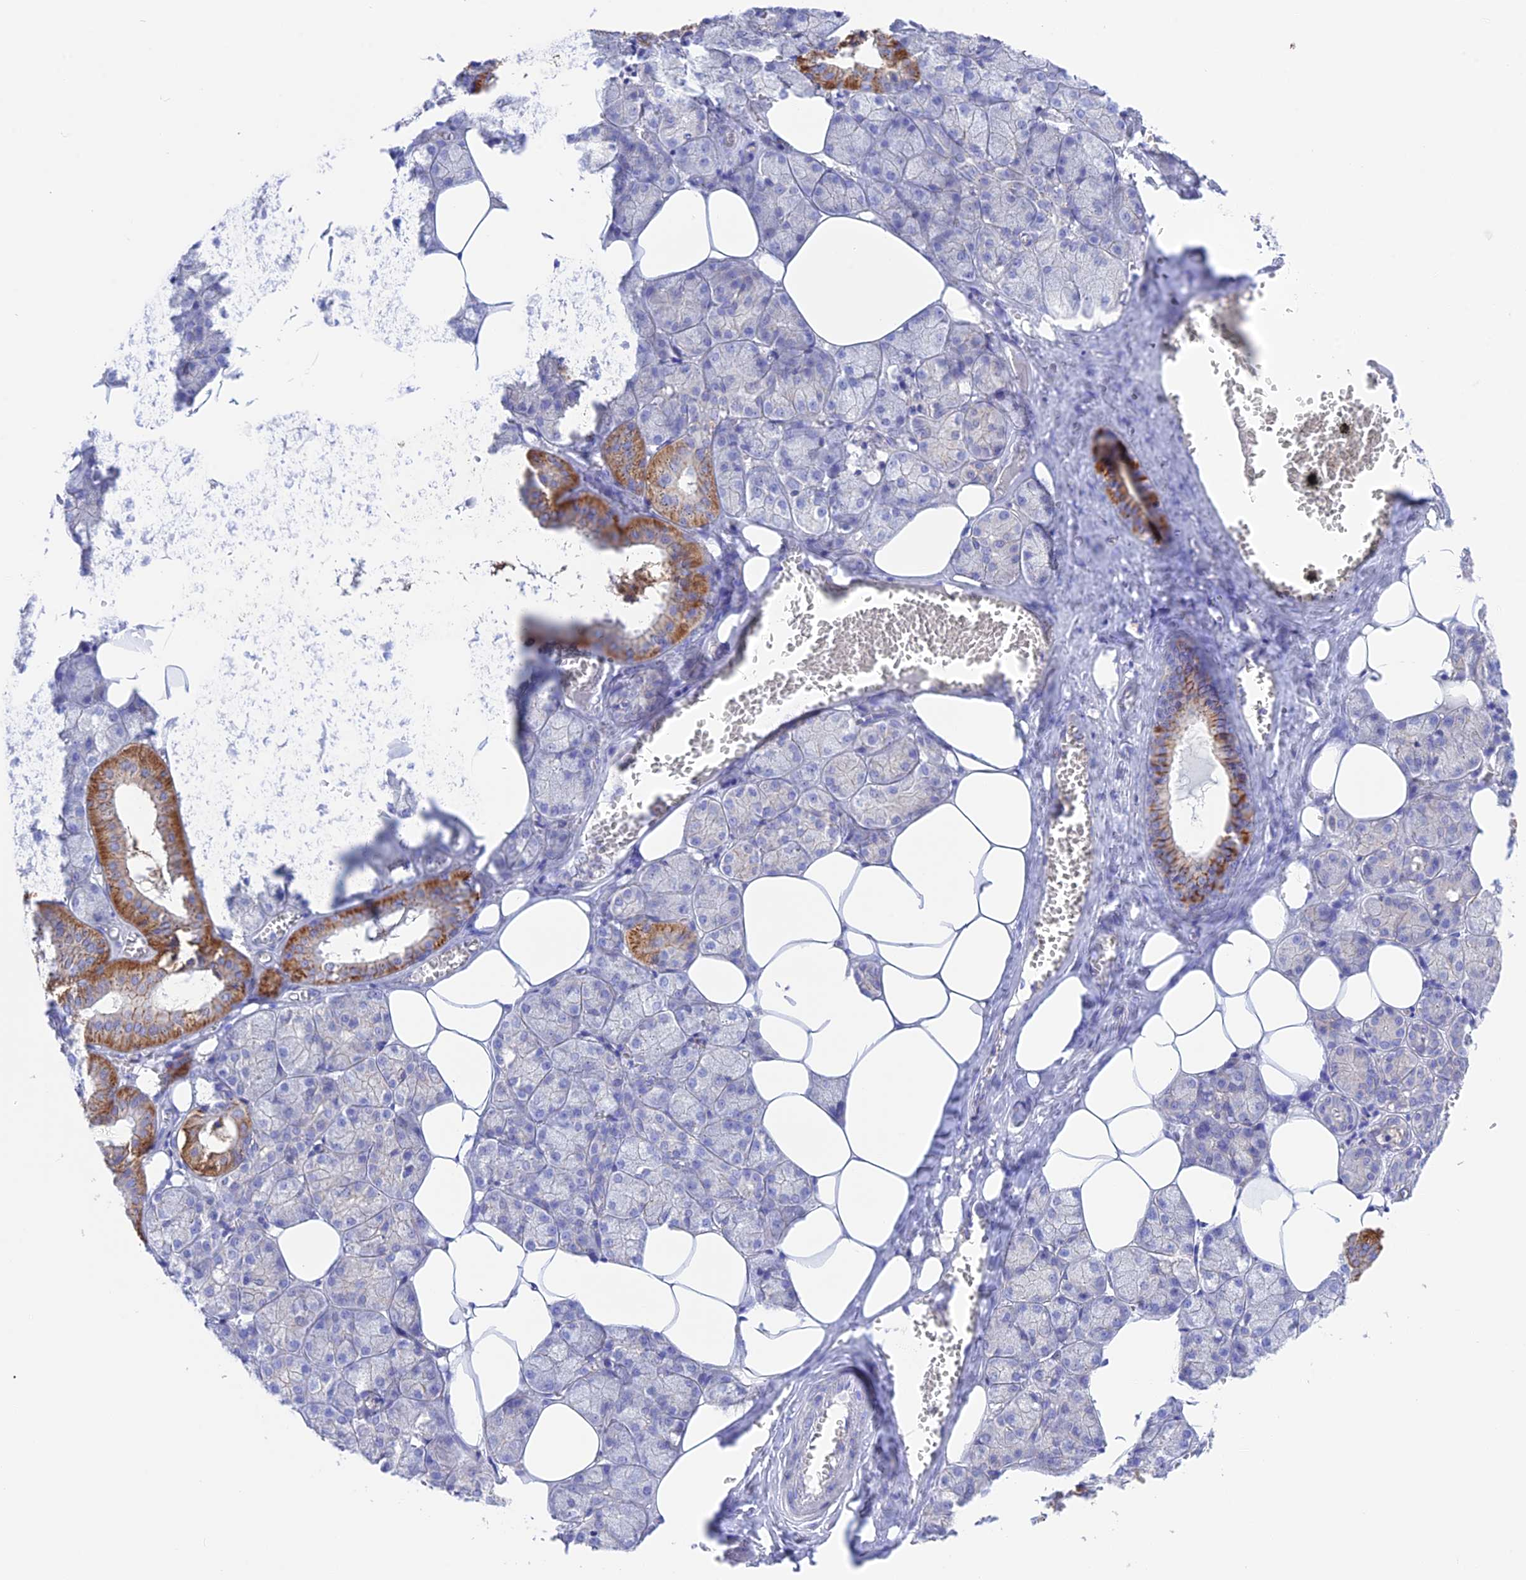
{"staining": {"intensity": "strong", "quantity": "<25%", "location": "cytoplasmic/membranous"}, "tissue": "salivary gland", "cell_type": "Glandular cells", "image_type": "normal", "snomed": [{"axis": "morphology", "description": "Normal tissue, NOS"}, {"axis": "topography", "description": "Salivary gland"}], "caption": "An image showing strong cytoplasmic/membranous staining in about <25% of glandular cells in benign salivary gland, as visualized by brown immunohistochemical staining.", "gene": "CHSY3", "patient": {"sex": "male", "age": 62}}